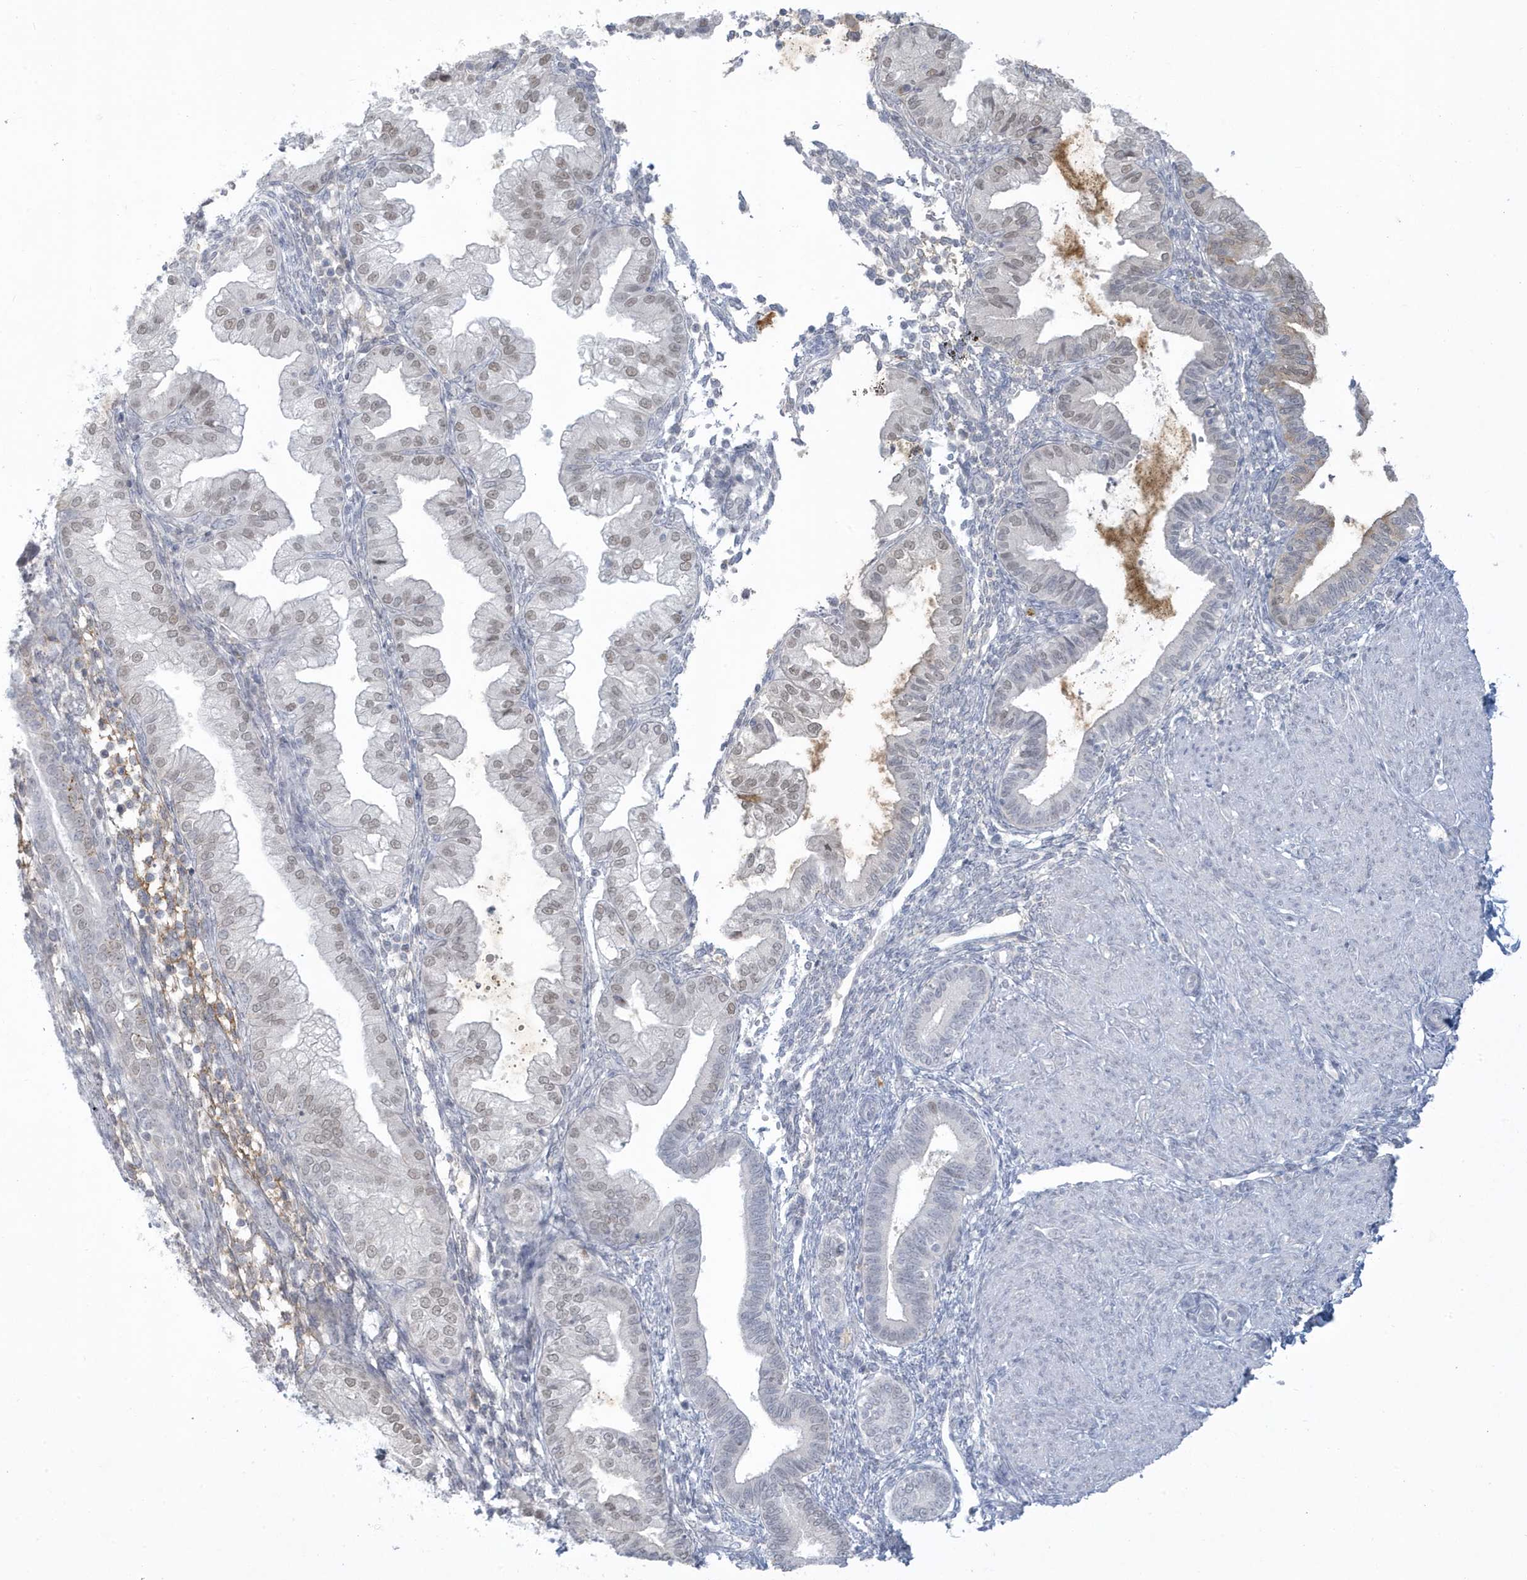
{"staining": {"intensity": "negative", "quantity": "none", "location": "none"}, "tissue": "endometrium", "cell_type": "Cells in endometrial stroma", "image_type": "normal", "snomed": [{"axis": "morphology", "description": "Normal tissue, NOS"}, {"axis": "topography", "description": "Endometrium"}], "caption": "Immunohistochemical staining of unremarkable endometrium exhibits no significant staining in cells in endometrial stroma.", "gene": "HERC6", "patient": {"sex": "female", "age": 53}}